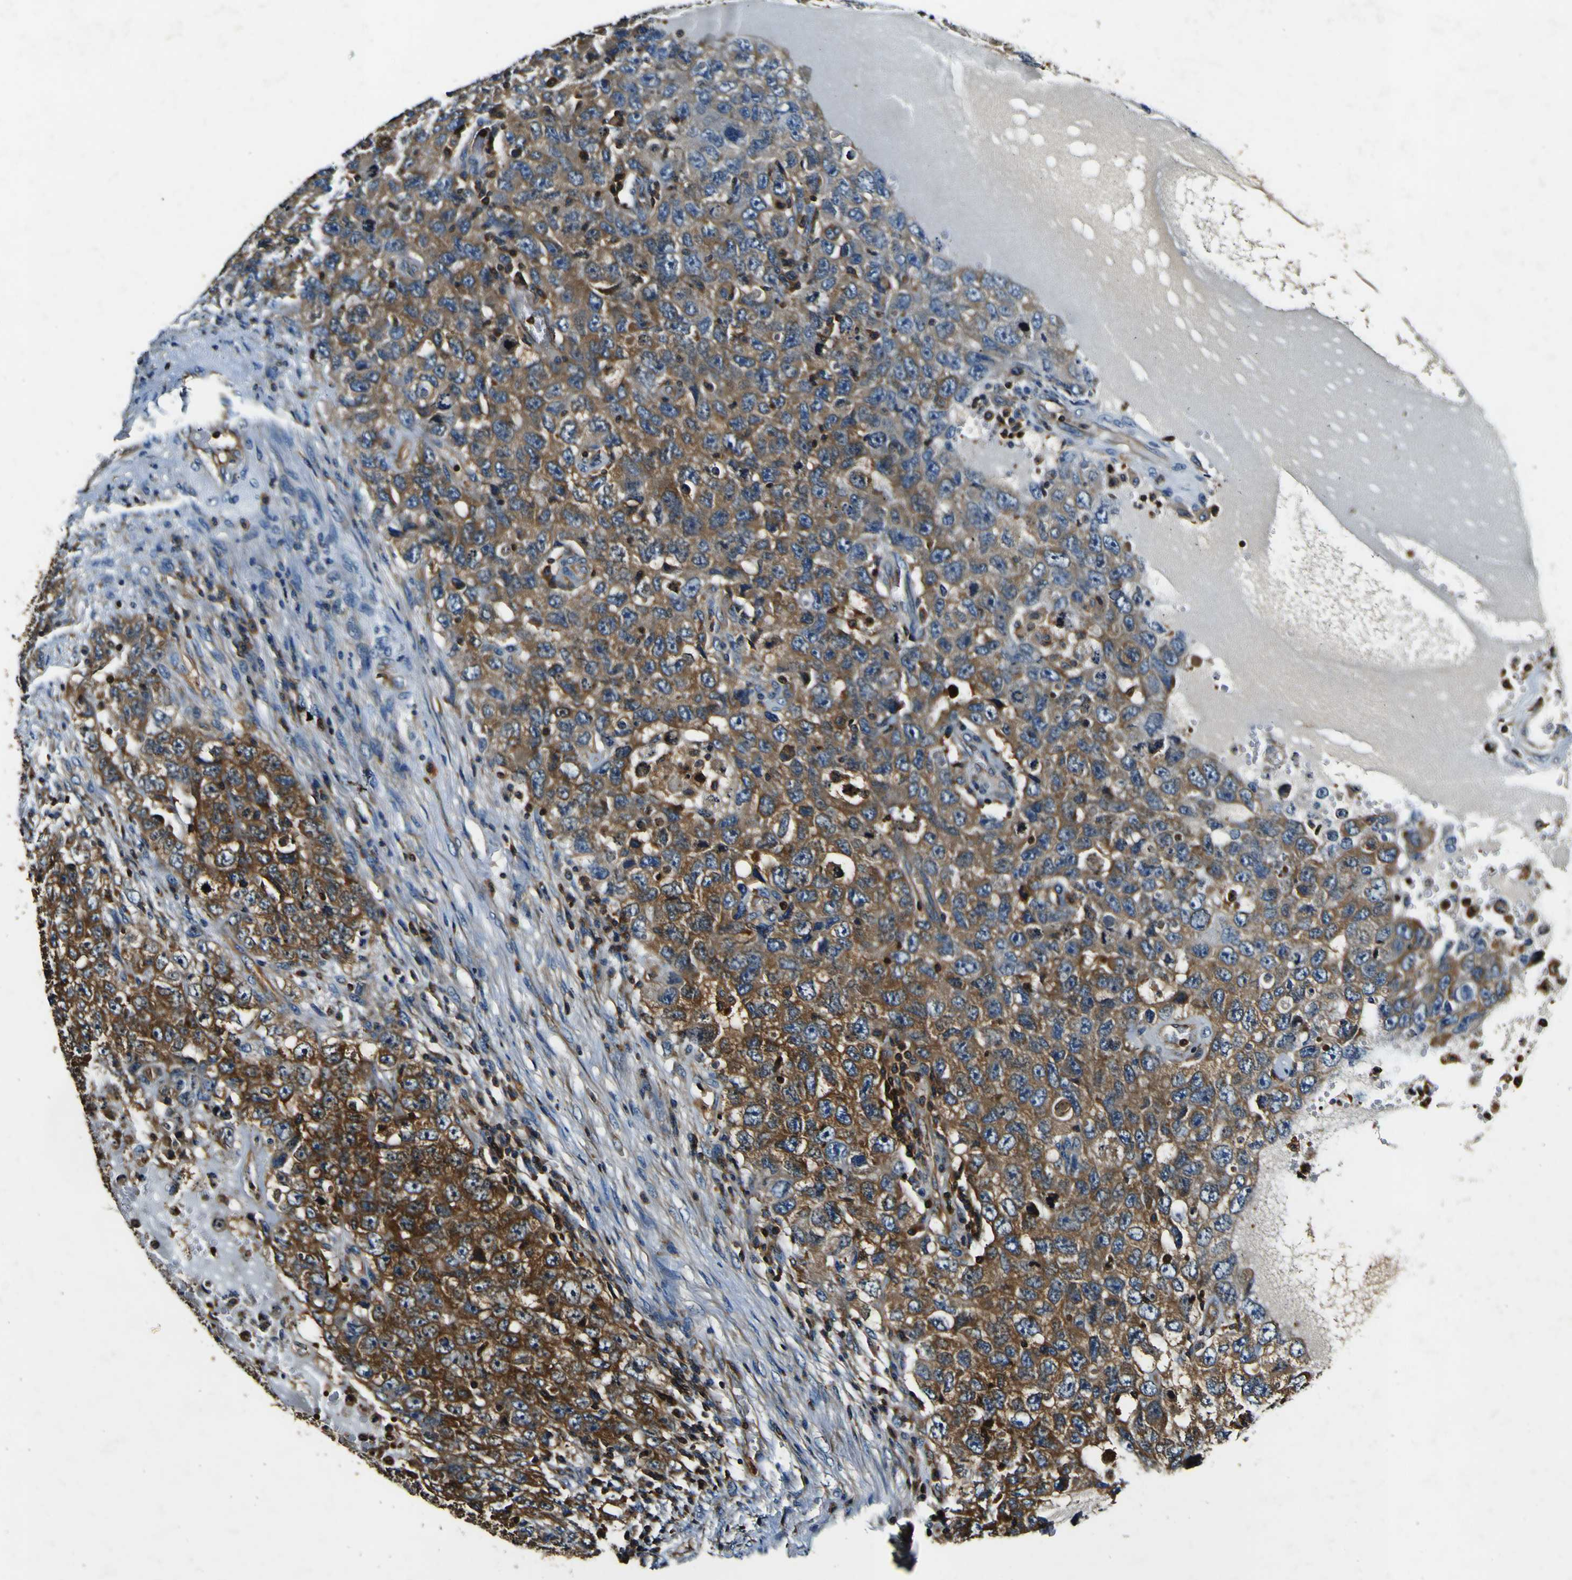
{"staining": {"intensity": "moderate", "quantity": ">75%", "location": "cytoplasmic/membranous"}, "tissue": "testis cancer", "cell_type": "Tumor cells", "image_type": "cancer", "snomed": [{"axis": "morphology", "description": "Carcinoma, Embryonal, NOS"}, {"axis": "topography", "description": "Testis"}], "caption": "Human testis embryonal carcinoma stained with a protein marker exhibits moderate staining in tumor cells.", "gene": "RHOT2", "patient": {"sex": "male", "age": 26}}